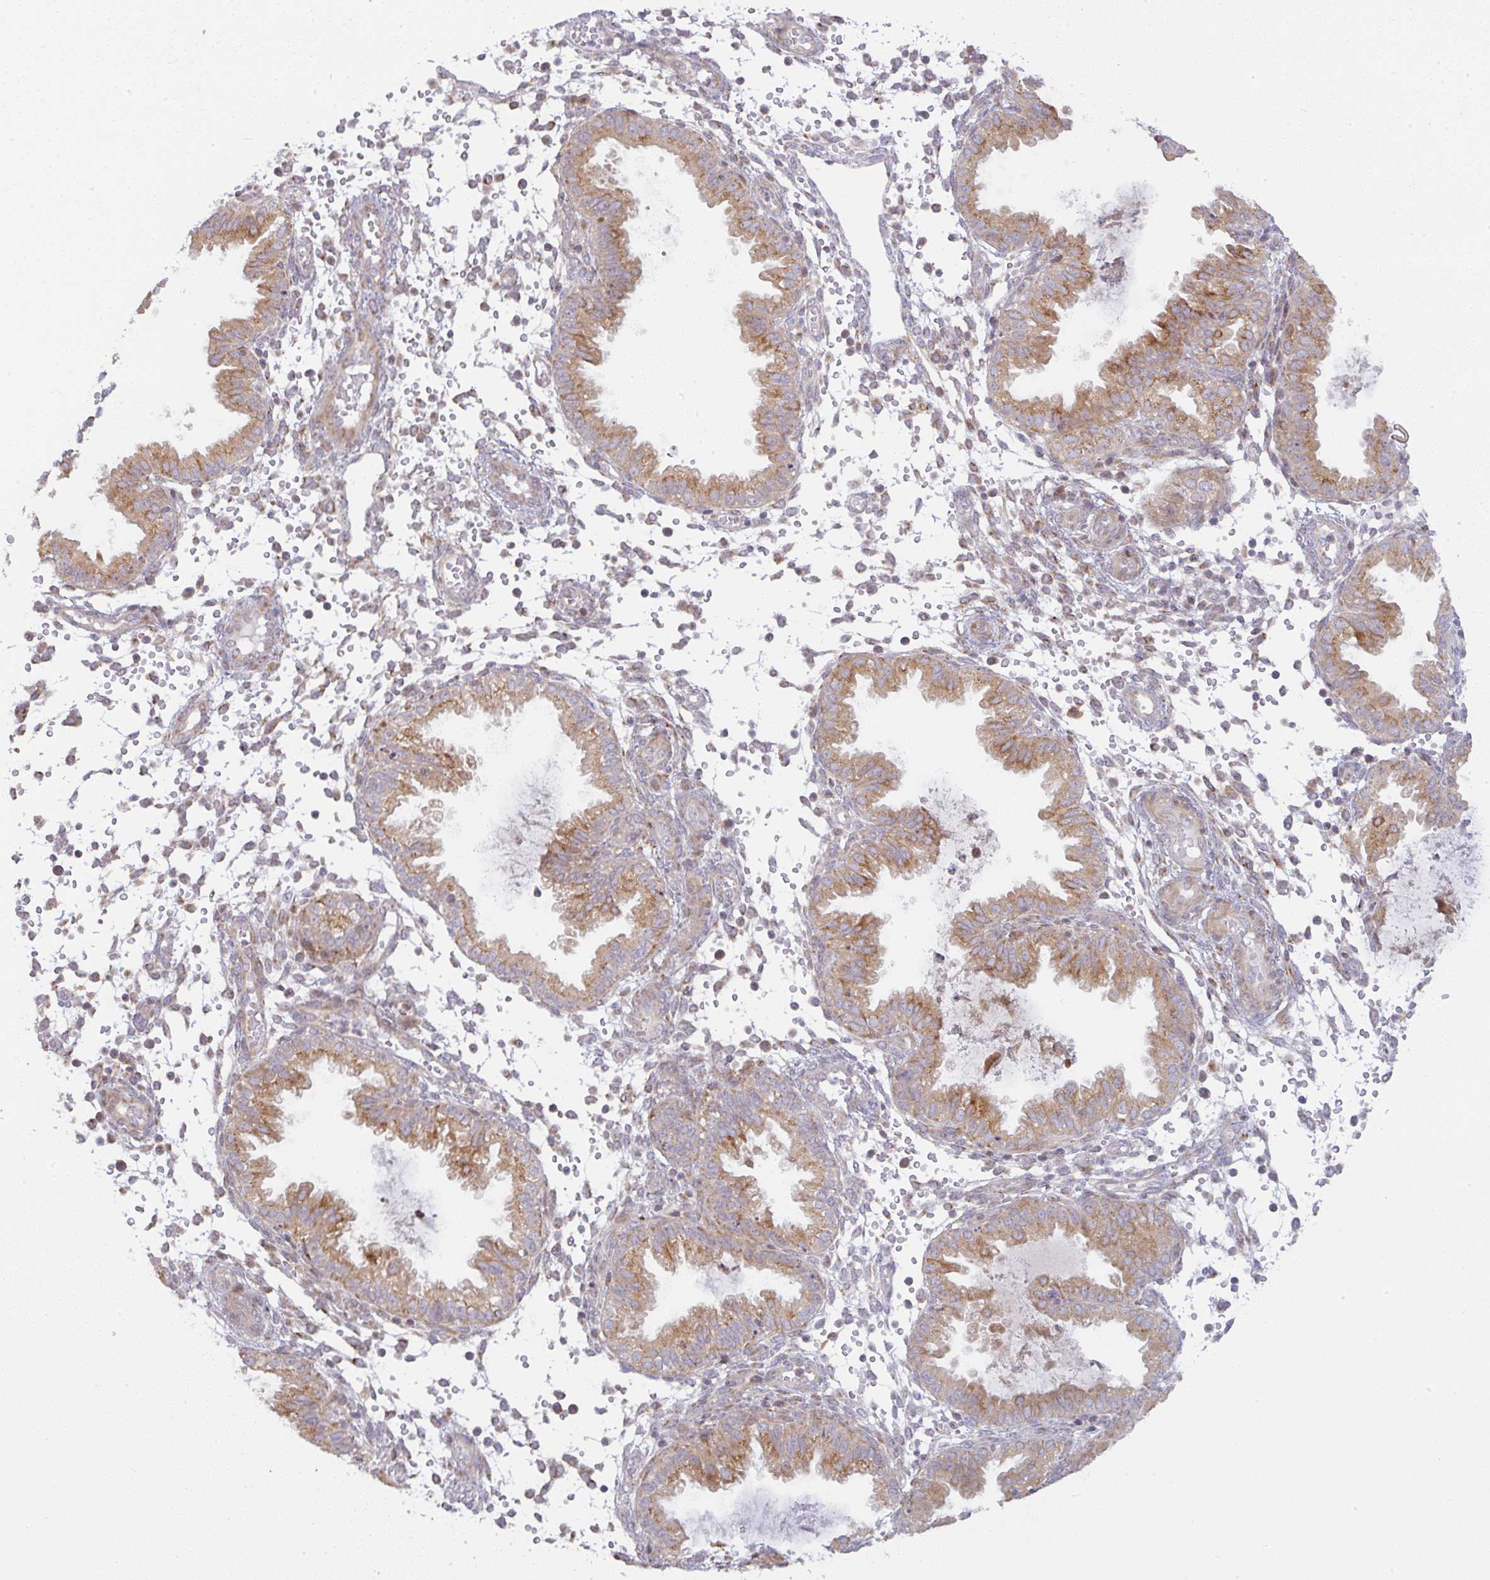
{"staining": {"intensity": "moderate", "quantity": "<25%", "location": "cytoplasmic/membranous"}, "tissue": "endometrium", "cell_type": "Cells in endometrial stroma", "image_type": "normal", "snomed": [{"axis": "morphology", "description": "Normal tissue, NOS"}, {"axis": "topography", "description": "Endometrium"}], "caption": "About <25% of cells in endometrial stroma in benign human endometrium demonstrate moderate cytoplasmic/membranous protein expression as visualized by brown immunohistochemical staining.", "gene": "MOB1A", "patient": {"sex": "female", "age": 33}}